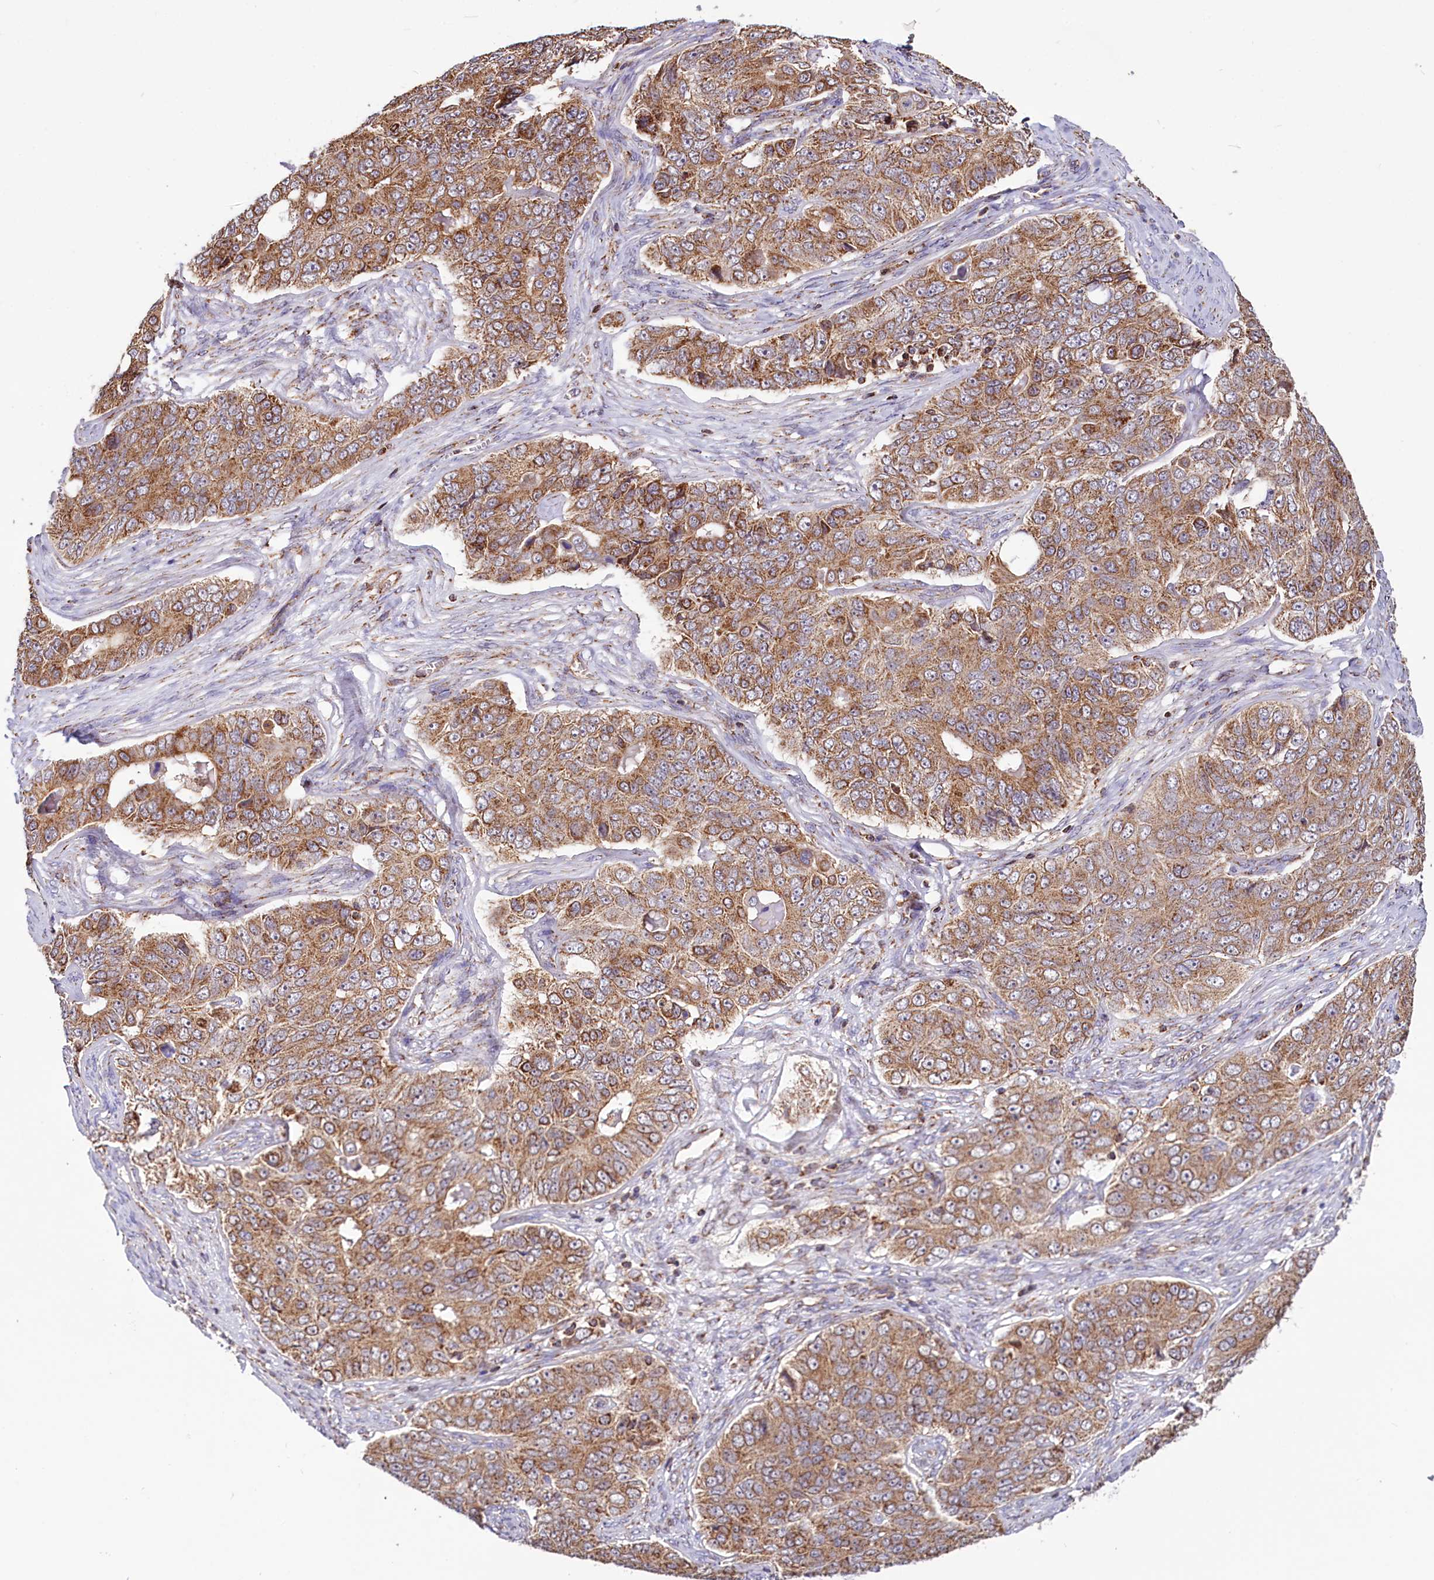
{"staining": {"intensity": "moderate", "quantity": ">75%", "location": "cytoplasmic/membranous"}, "tissue": "ovarian cancer", "cell_type": "Tumor cells", "image_type": "cancer", "snomed": [{"axis": "morphology", "description": "Carcinoma, endometroid"}, {"axis": "topography", "description": "Ovary"}], "caption": "A brown stain shows moderate cytoplasmic/membranous positivity of a protein in ovarian cancer tumor cells.", "gene": "NUDT15", "patient": {"sex": "female", "age": 51}}